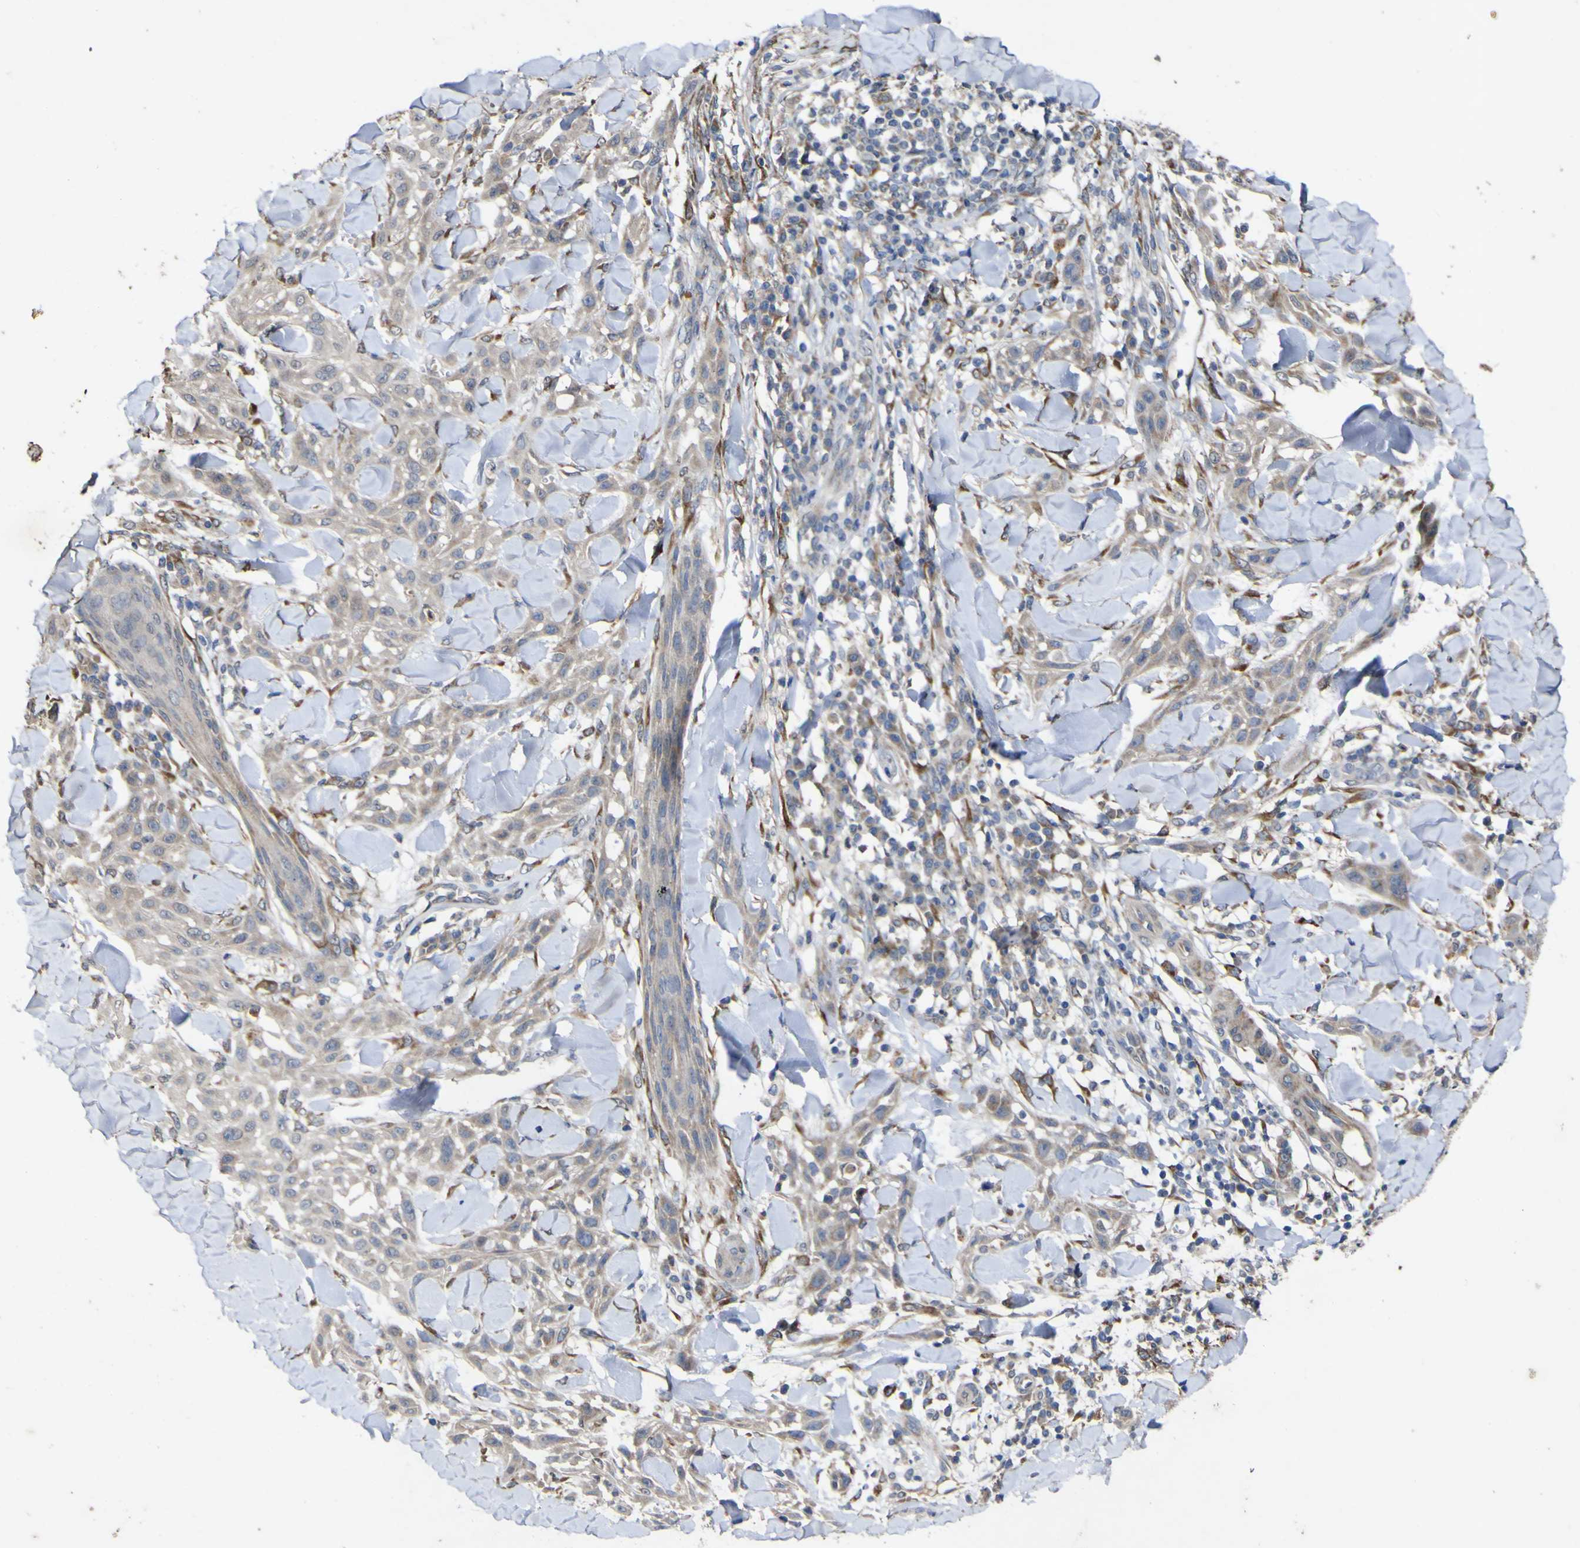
{"staining": {"intensity": "weak", "quantity": ">75%", "location": "cytoplasmic/membranous"}, "tissue": "skin cancer", "cell_type": "Tumor cells", "image_type": "cancer", "snomed": [{"axis": "morphology", "description": "Squamous cell carcinoma, NOS"}, {"axis": "topography", "description": "Skin"}], "caption": "Skin cancer (squamous cell carcinoma) tissue exhibits weak cytoplasmic/membranous positivity in about >75% of tumor cells, visualized by immunohistochemistry. The staining is performed using DAB (3,3'-diaminobenzidine) brown chromogen to label protein expression. The nuclei are counter-stained blue using hematoxylin.", "gene": "IRAK2", "patient": {"sex": "male", "age": 24}}